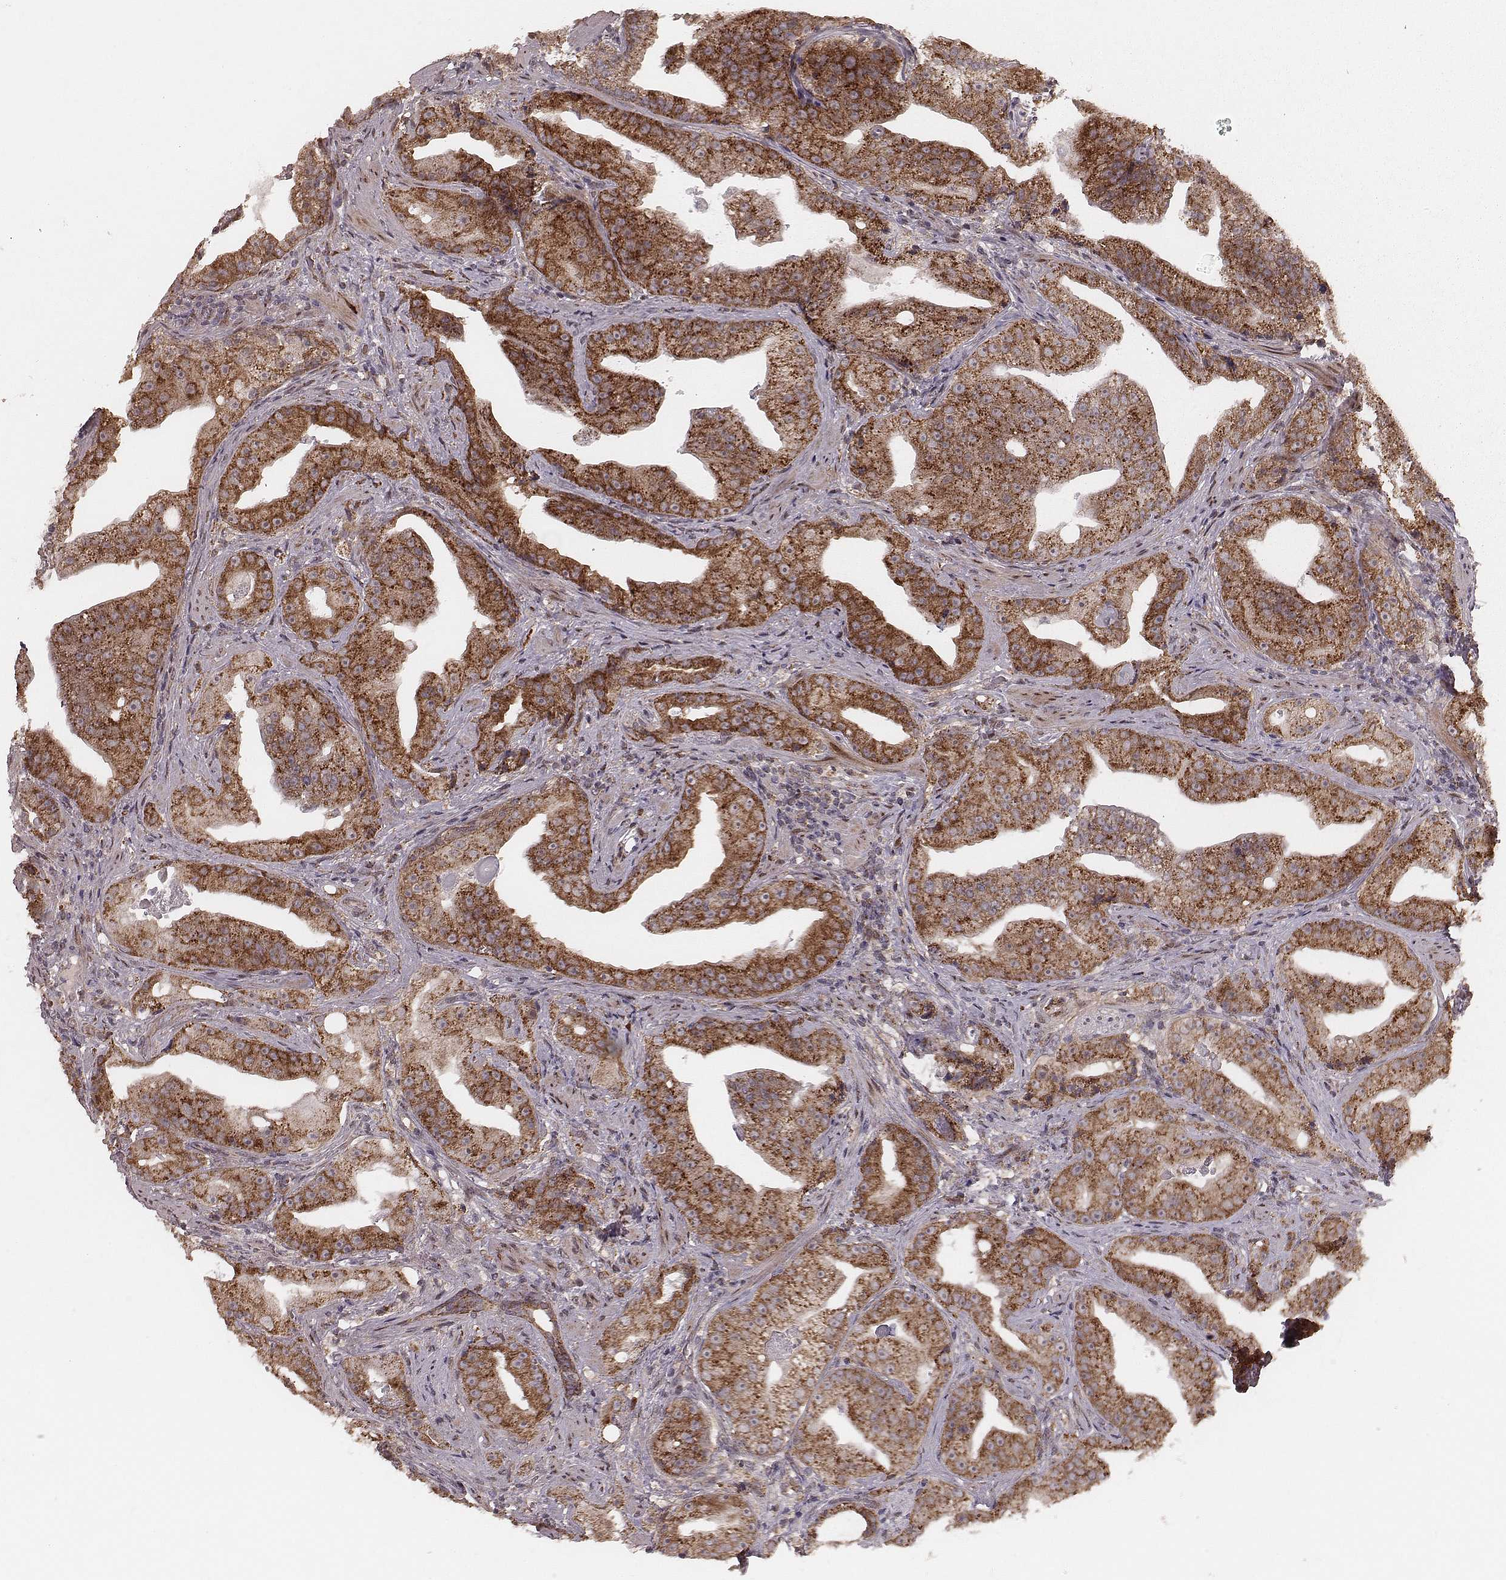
{"staining": {"intensity": "moderate", "quantity": ">75%", "location": "cytoplasmic/membranous"}, "tissue": "prostate cancer", "cell_type": "Tumor cells", "image_type": "cancer", "snomed": [{"axis": "morphology", "description": "Adenocarcinoma, Low grade"}, {"axis": "topography", "description": "Prostate"}], "caption": "Immunohistochemical staining of prostate cancer (low-grade adenocarcinoma) shows moderate cytoplasmic/membranous protein expression in approximately >75% of tumor cells.", "gene": "NDUFA7", "patient": {"sex": "male", "age": 62}}